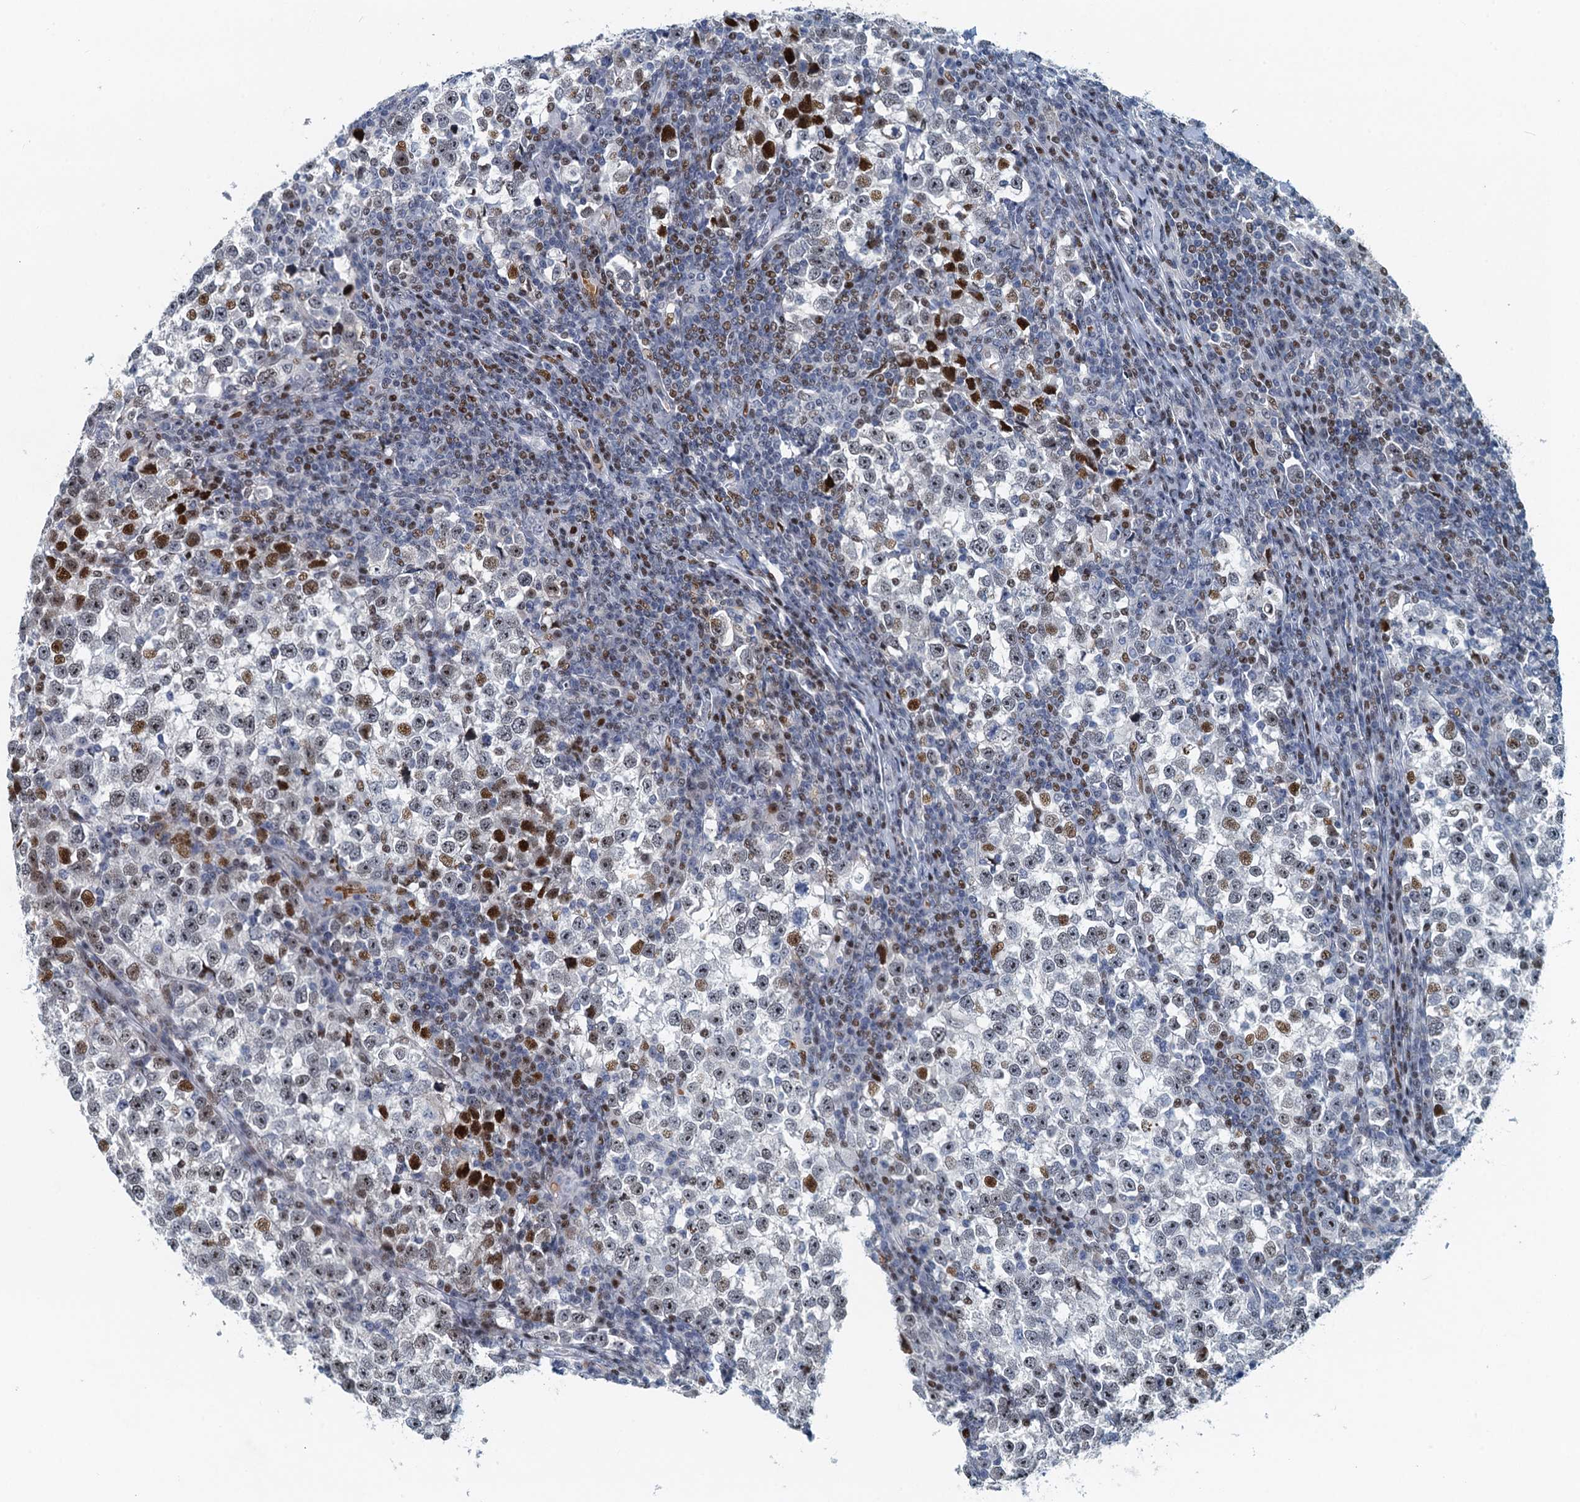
{"staining": {"intensity": "strong", "quantity": "<25%", "location": "nuclear"}, "tissue": "testis cancer", "cell_type": "Tumor cells", "image_type": "cancer", "snomed": [{"axis": "morphology", "description": "Normal tissue, NOS"}, {"axis": "morphology", "description": "Seminoma, NOS"}, {"axis": "topography", "description": "Testis"}], "caption": "Tumor cells display strong nuclear expression in about <25% of cells in testis cancer.", "gene": "ANKRD13D", "patient": {"sex": "male", "age": 43}}